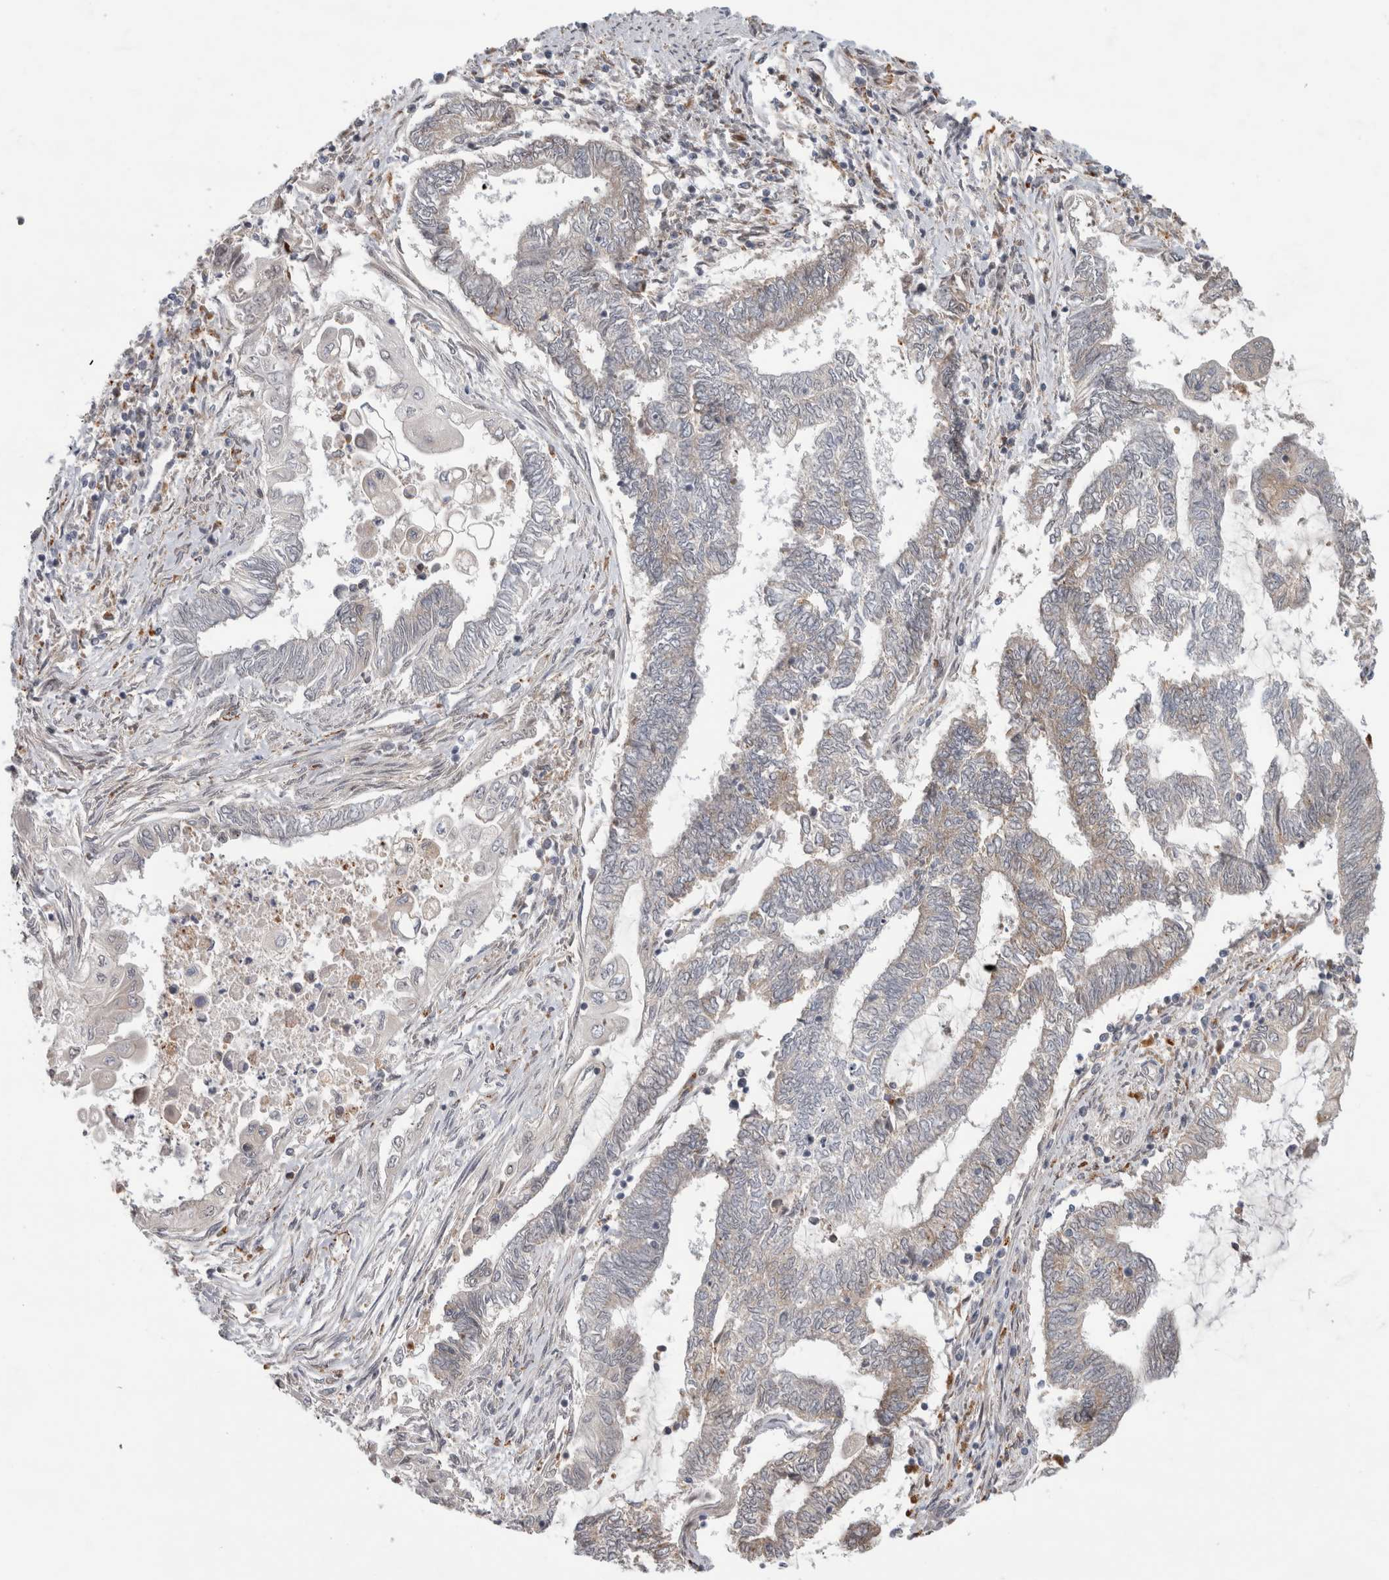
{"staining": {"intensity": "weak", "quantity": "<25%", "location": "cytoplasmic/membranous"}, "tissue": "endometrial cancer", "cell_type": "Tumor cells", "image_type": "cancer", "snomed": [{"axis": "morphology", "description": "Adenocarcinoma, NOS"}, {"axis": "topography", "description": "Uterus"}, {"axis": "topography", "description": "Endometrium"}], "caption": "IHC histopathology image of endometrial adenocarcinoma stained for a protein (brown), which reveals no staining in tumor cells.", "gene": "NAB2", "patient": {"sex": "female", "age": 70}}